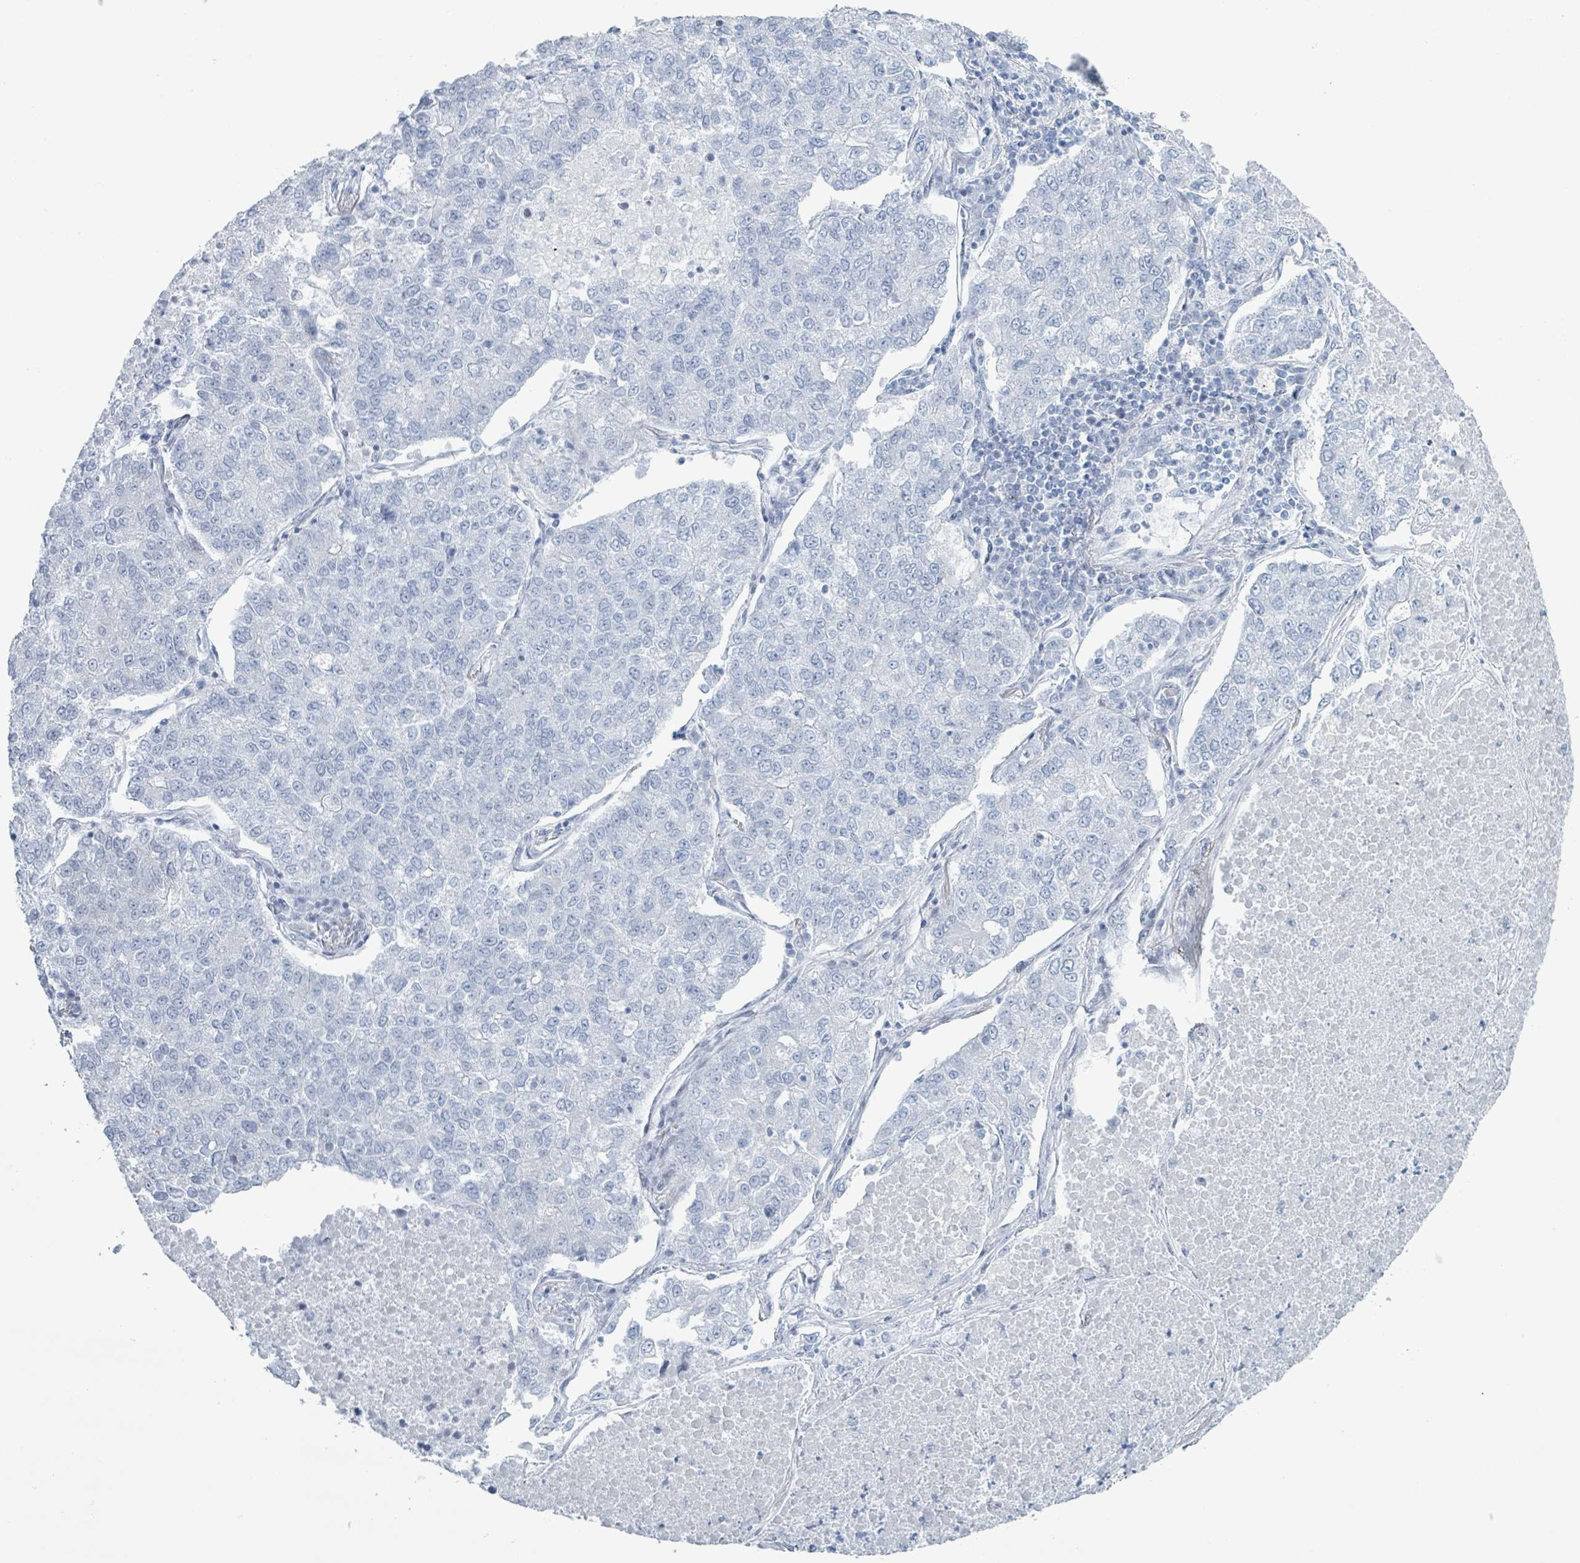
{"staining": {"intensity": "negative", "quantity": "none", "location": "none"}, "tissue": "lung cancer", "cell_type": "Tumor cells", "image_type": "cancer", "snomed": [{"axis": "morphology", "description": "Adenocarcinoma, NOS"}, {"axis": "topography", "description": "Lung"}], "caption": "DAB (3,3'-diaminobenzidine) immunohistochemical staining of lung cancer displays no significant staining in tumor cells.", "gene": "GPR15LG", "patient": {"sex": "male", "age": 49}}